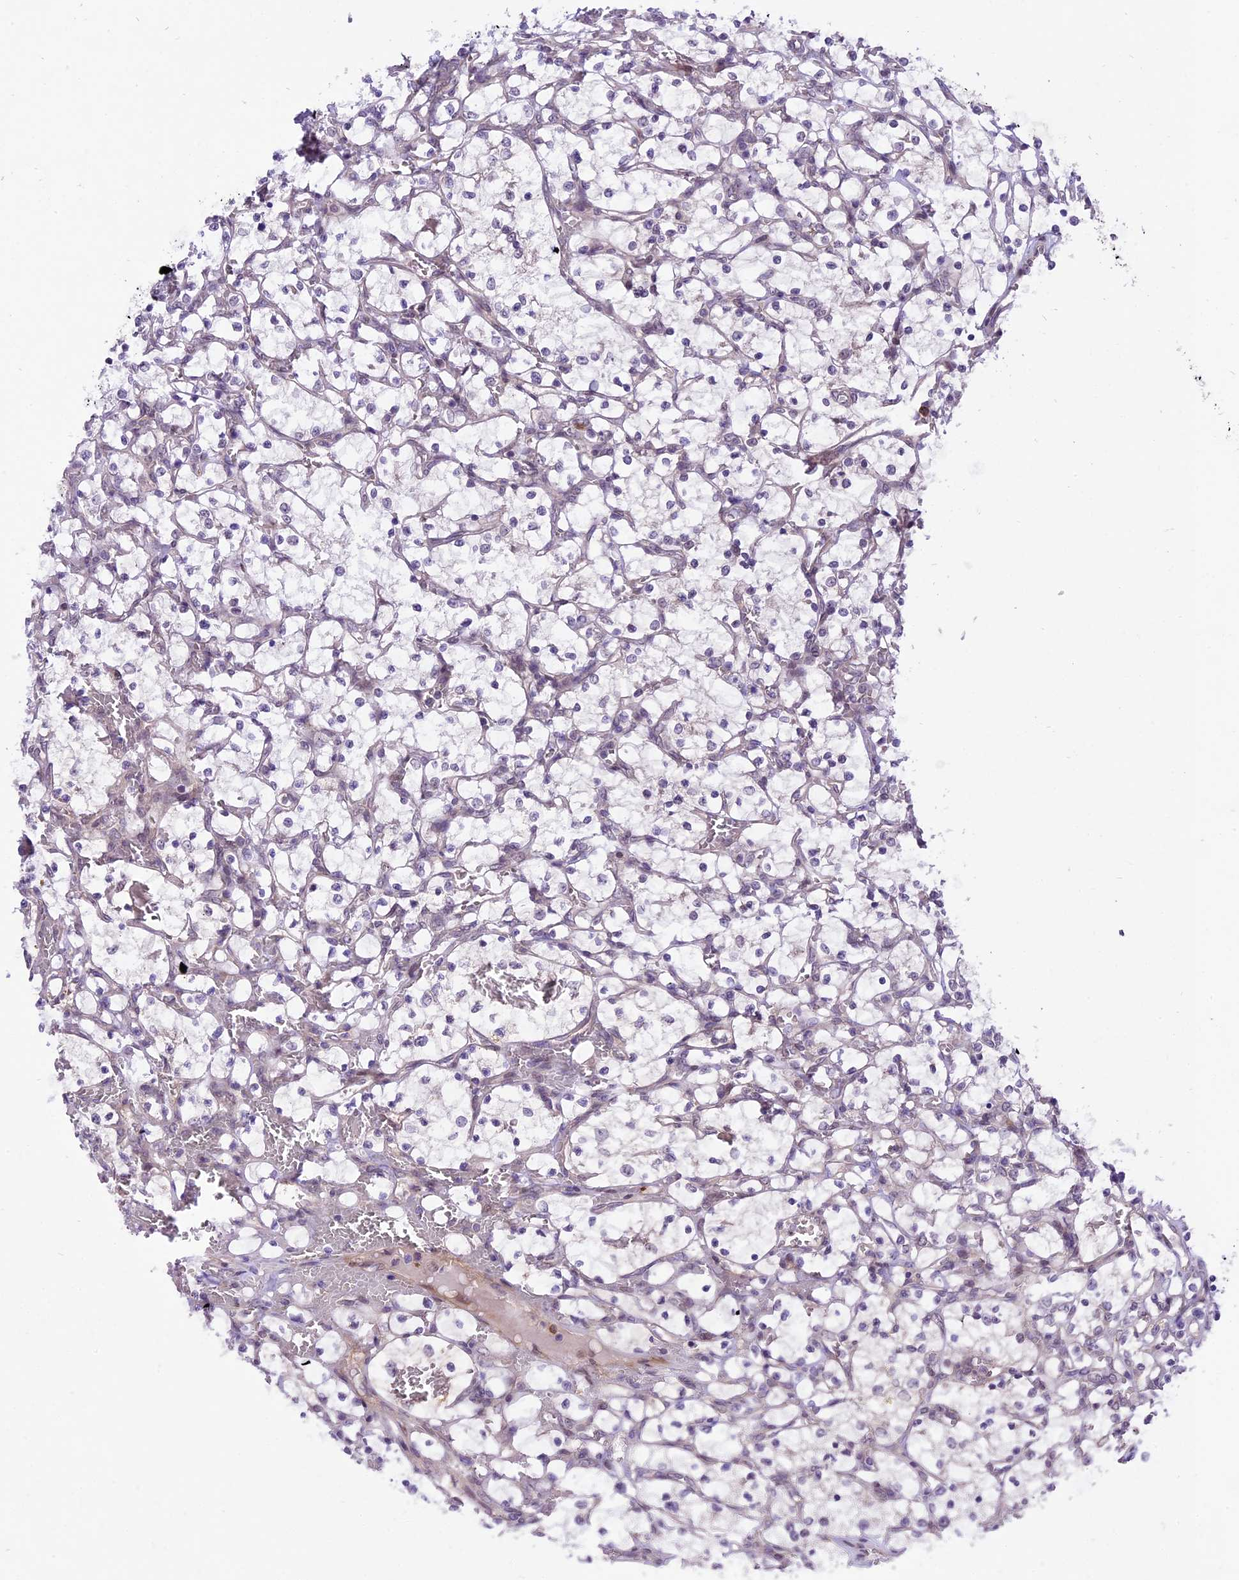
{"staining": {"intensity": "negative", "quantity": "none", "location": "none"}, "tissue": "renal cancer", "cell_type": "Tumor cells", "image_type": "cancer", "snomed": [{"axis": "morphology", "description": "Adenocarcinoma, NOS"}, {"axis": "topography", "description": "Kidney"}], "caption": "Immunohistochemical staining of human renal cancer shows no significant expression in tumor cells. (Brightfield microscopy of DAB immunohistochemistry (IHC) at high magnification).", "gene": "SPRED1", "patient": {"sex": "female", "age": 69}}